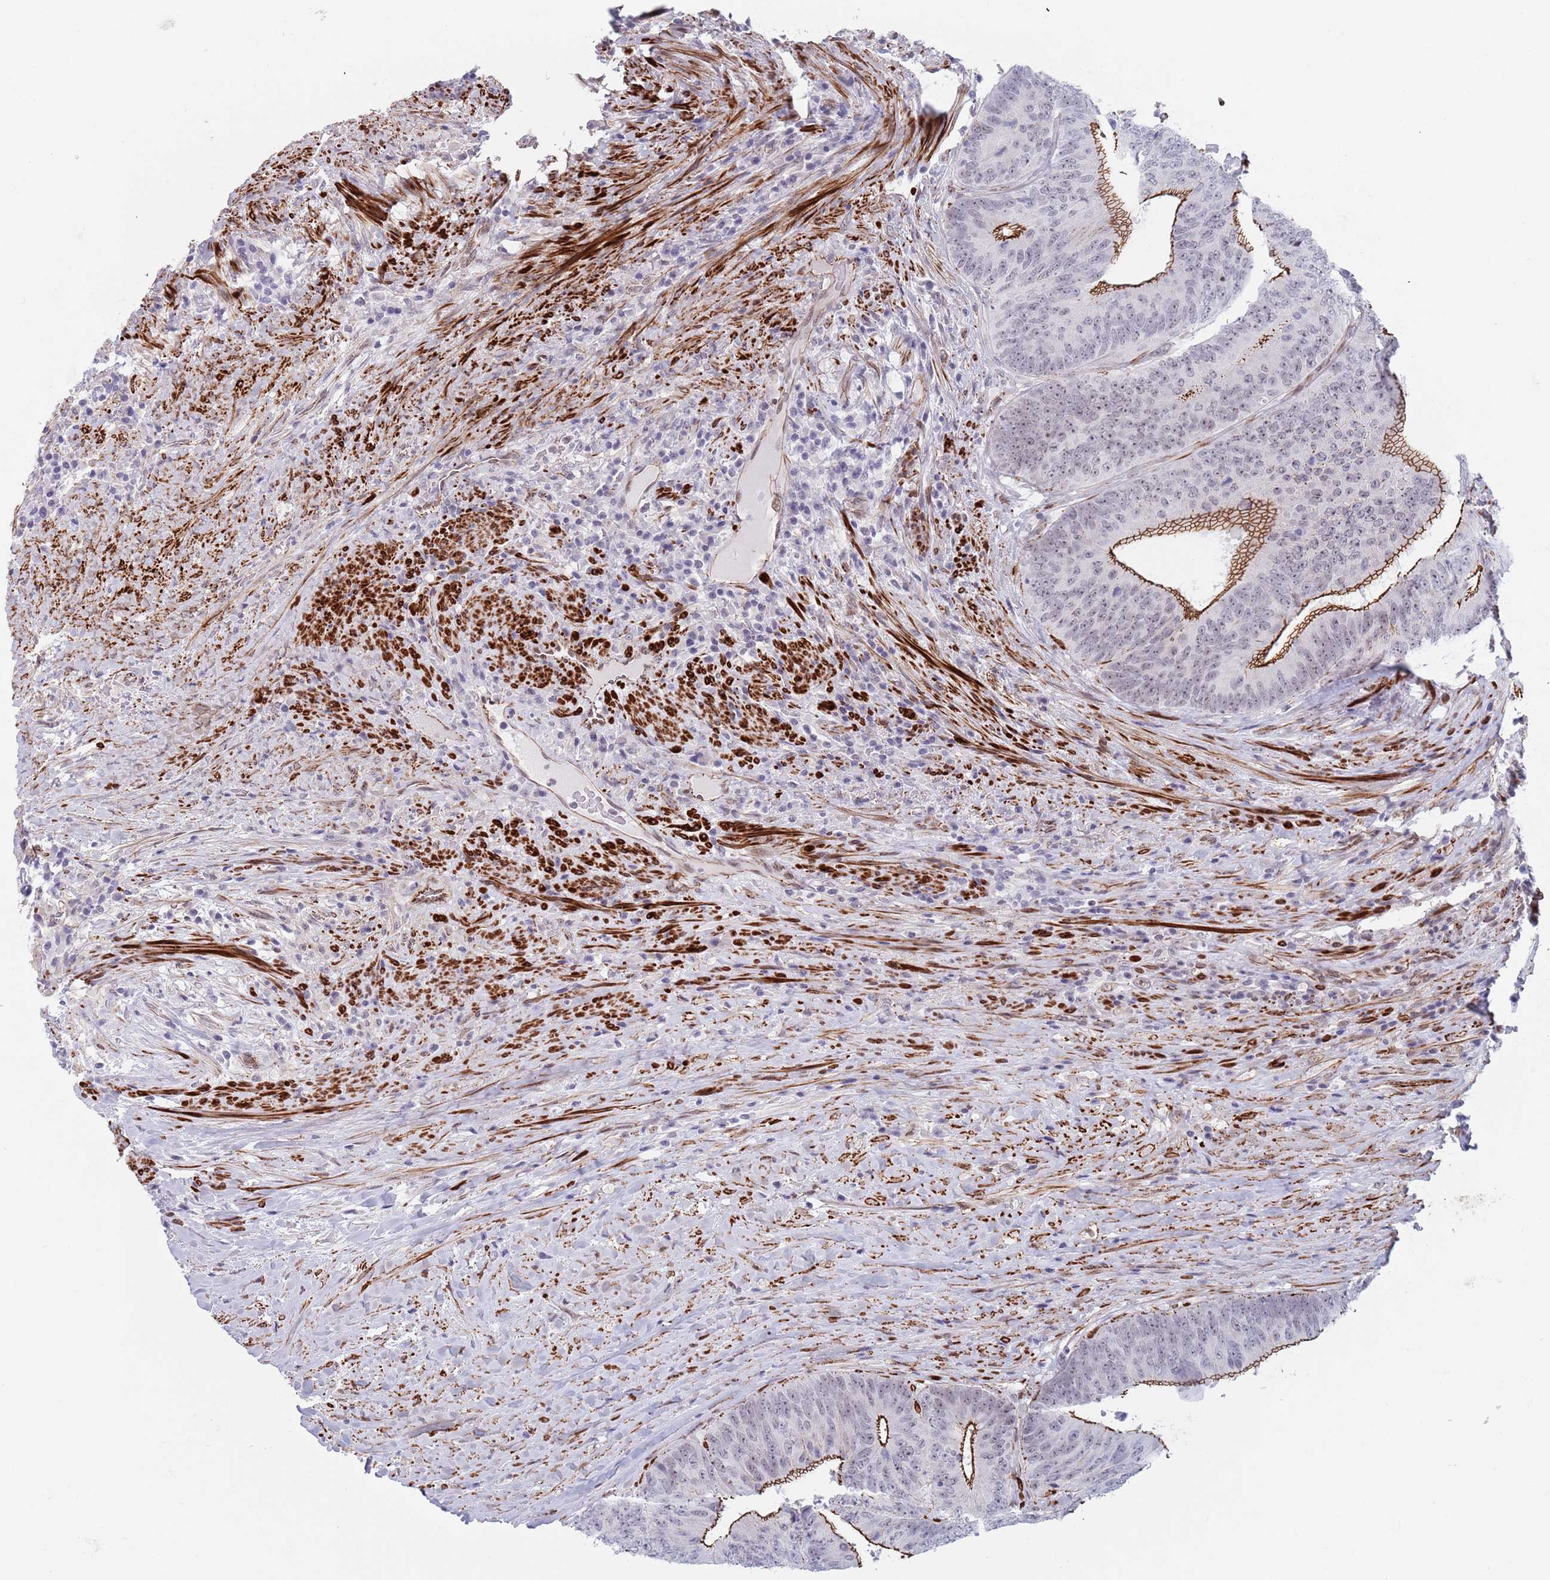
{"staining": {"intensity": "strong", "quantity": "25%-75%", "location": "cytoplasmic/membranous,nuclear"}, "tissue": "colorectal cancer", "cell_type": "Tumor cells", "image_type": "cancer", "snomed": [{"axis": "morphology", "description": "Adenocarcinoma, NOS"}, {"axis": "topography", "description": "Rectum"}], "caption": "IHC of colorectal cancer (adenocarcinoma) exhibits high levels of strong cytoplasmic/membranous and nuclear positivity in about 25%-75% of tumor cells.", "gene": "OR5A2", "patient": {"sex": "male", "age": 72}}